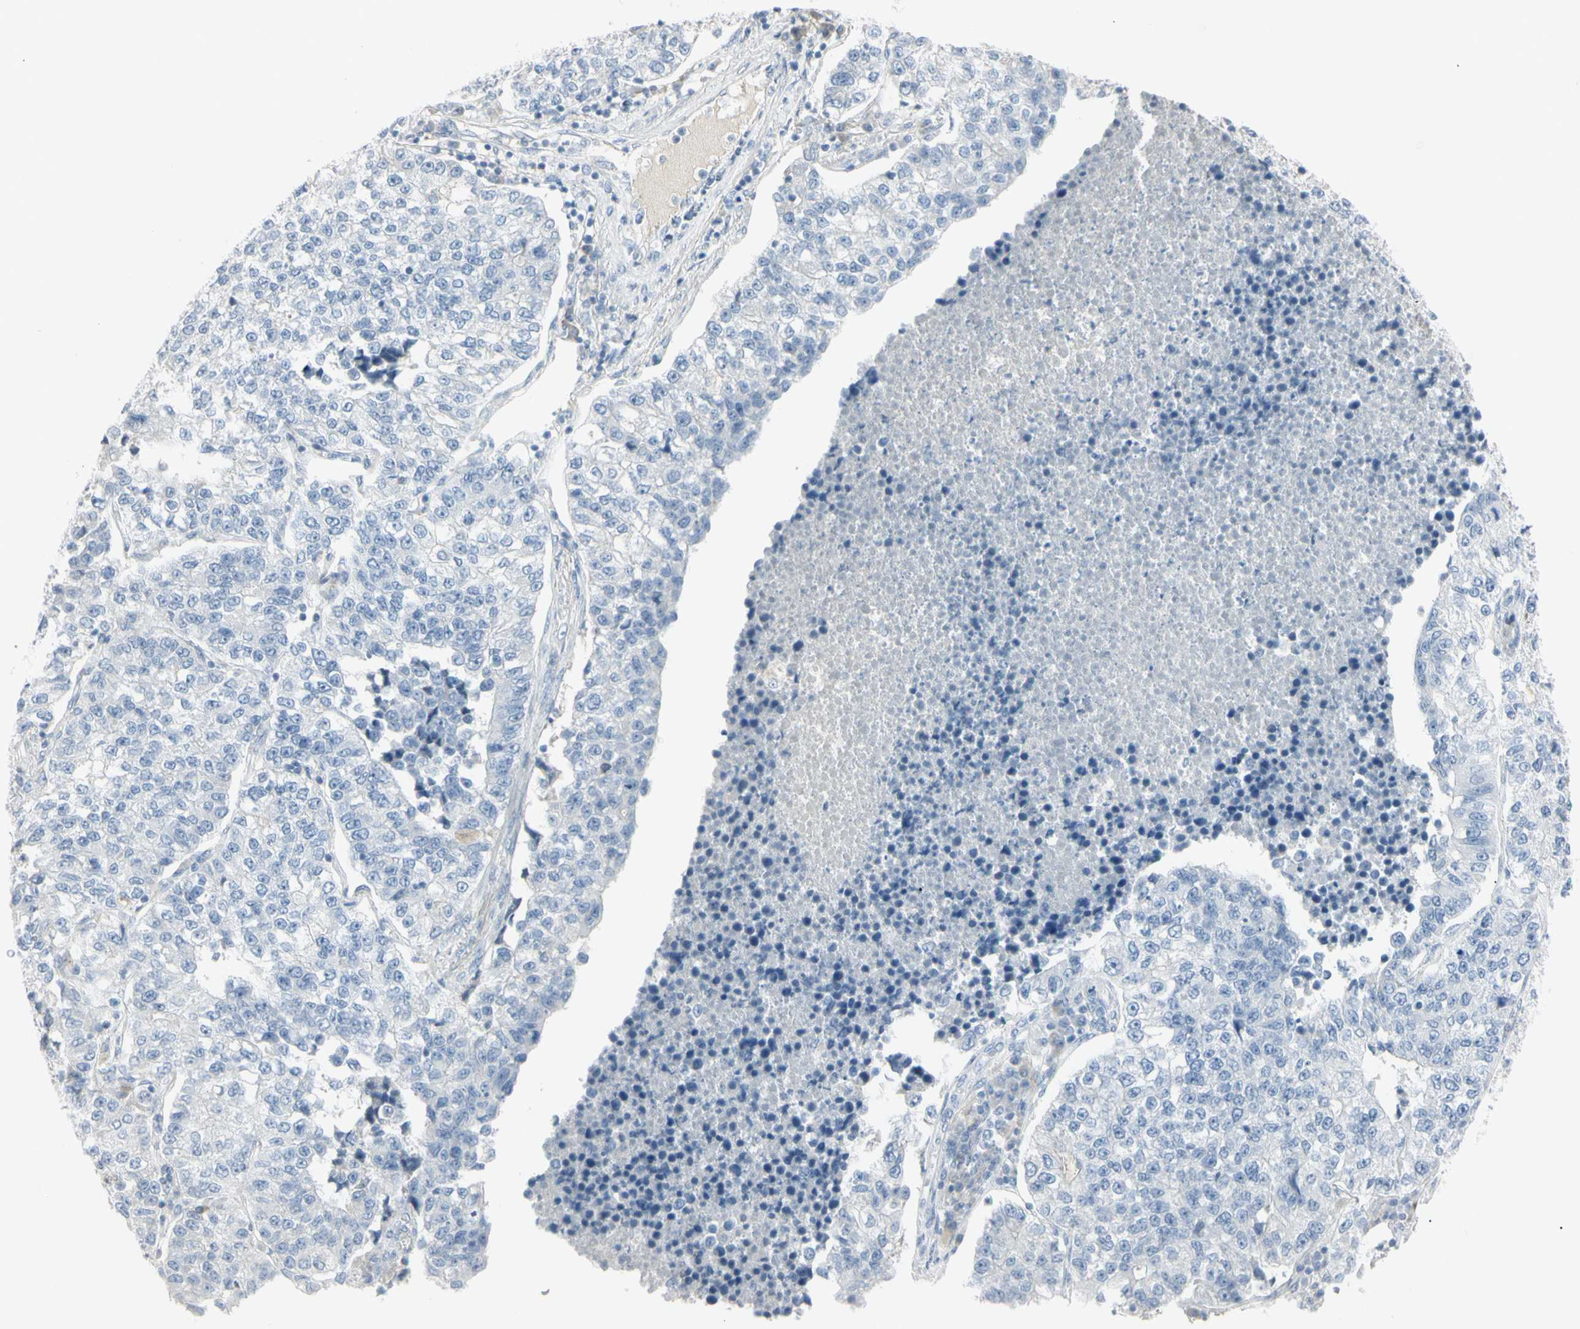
{"staining": {"intensity": "negative", "quantity": "none", "location": "none"}, "tissue": "lung cancer", "cell_type": "Tumor cells", "image_type": "cancer", "snomed": [{"axis": "morphology", "description": "Adenocarcinoma, NOS"}, {"axis": "topography", "description": "Lung"}], "caption": "Human lung cancer stained for a protein using IHC displays no staining in tumor cells.", "gene": "PIP", "patient": {"sex": "male", "age": 49}}